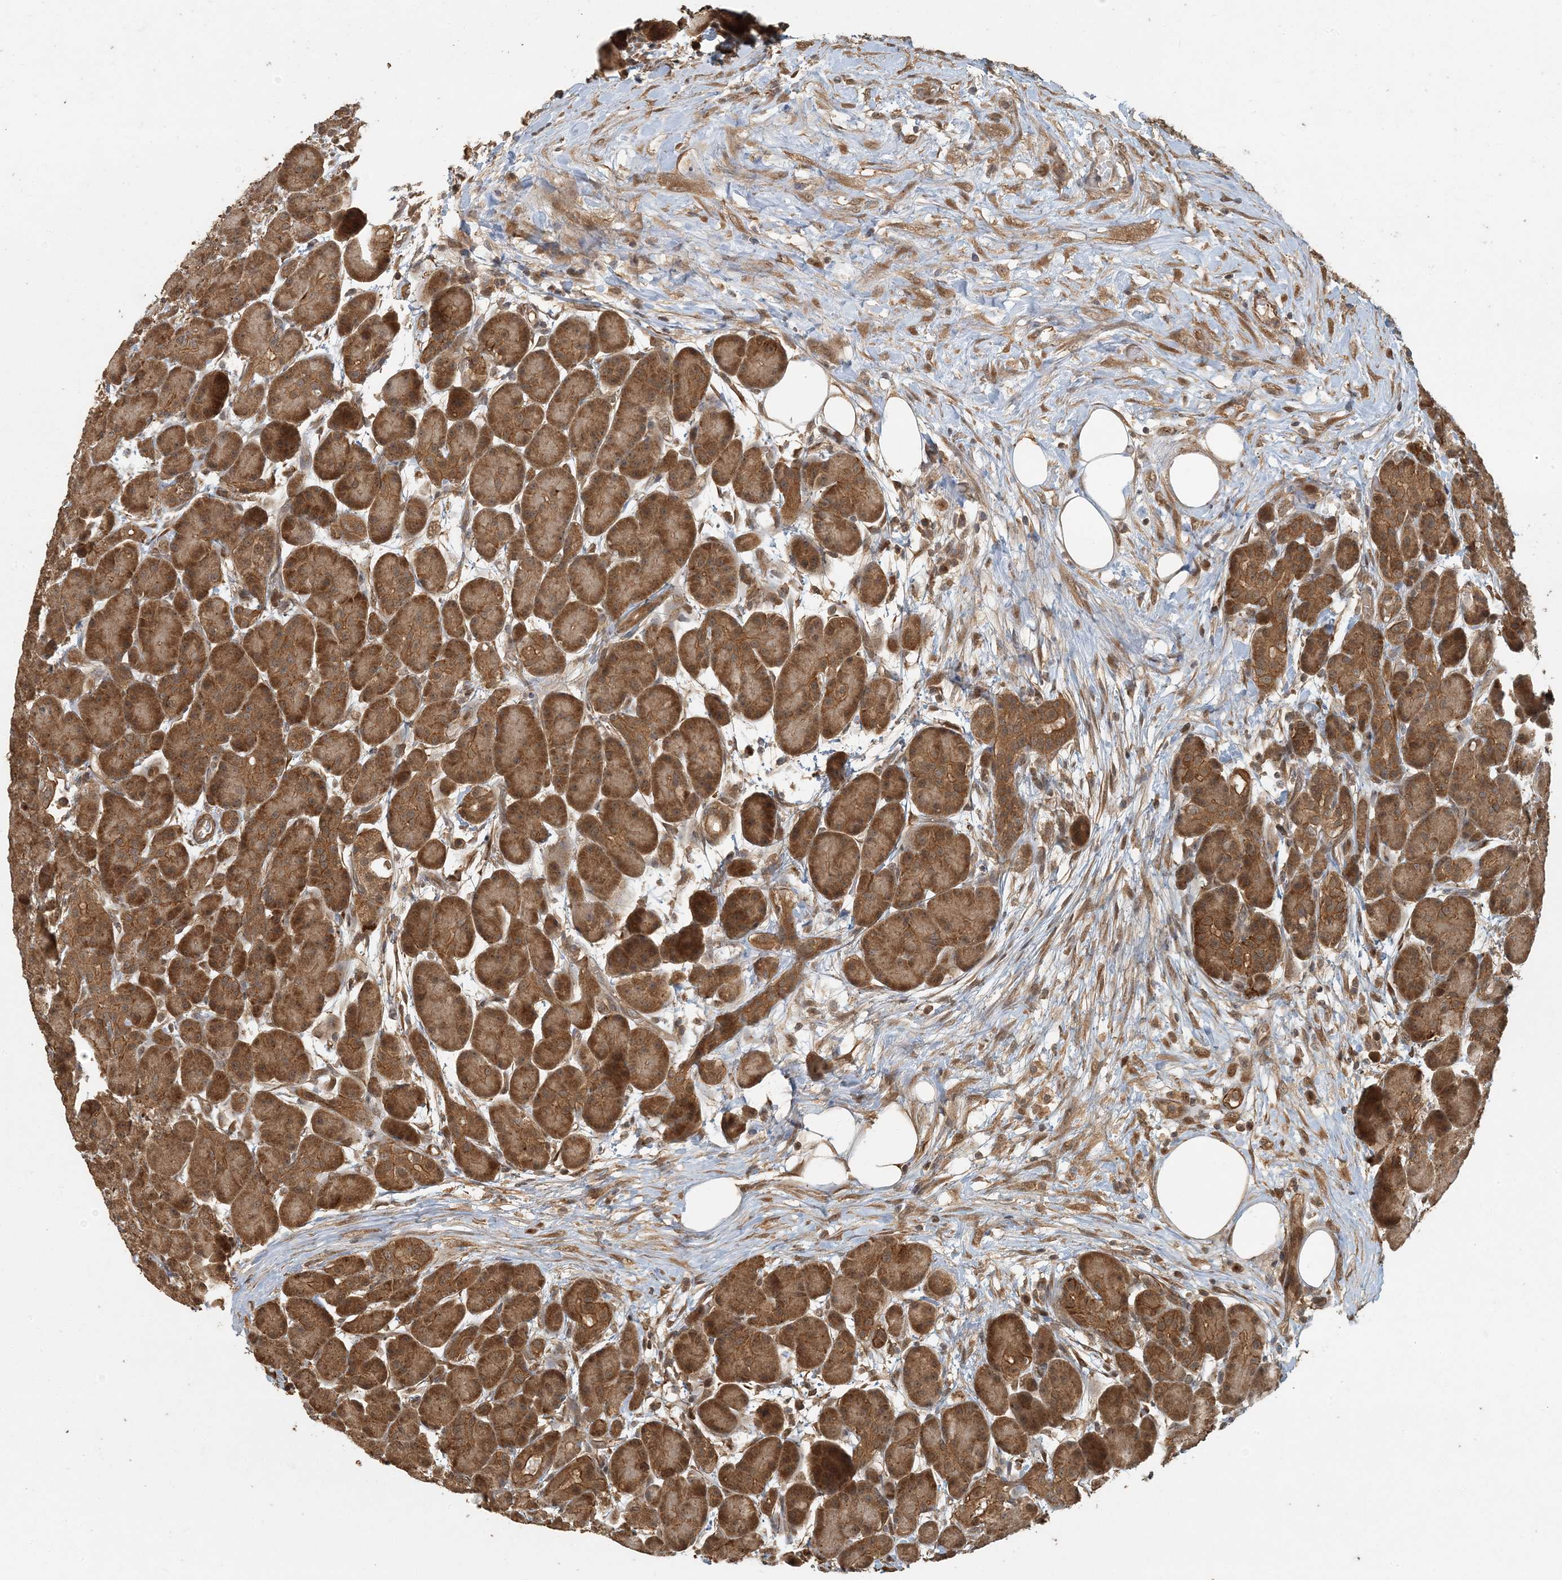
{"staining": {"intensity": "strong", "quantity": ">75%", "location": "cytoplasmic/membranous"}, "tissue": "pancreas", "cell_type": "Exocrine glandular cells", "image_type": "normal", "snomed": [{"axis": "morphology", "description": "Normal tissue, NOS"}, {"axis": "topography", "description": "Pancreas"}], "caption": "Approximately >75% of exocrine glandular cells in benign pancreas reveal strong cytoplasmic/membranous protein expression as visualized by brown immunohistochemical staining.", "gene": "AK9", "patient": {"sex": "male", "age": 63}}